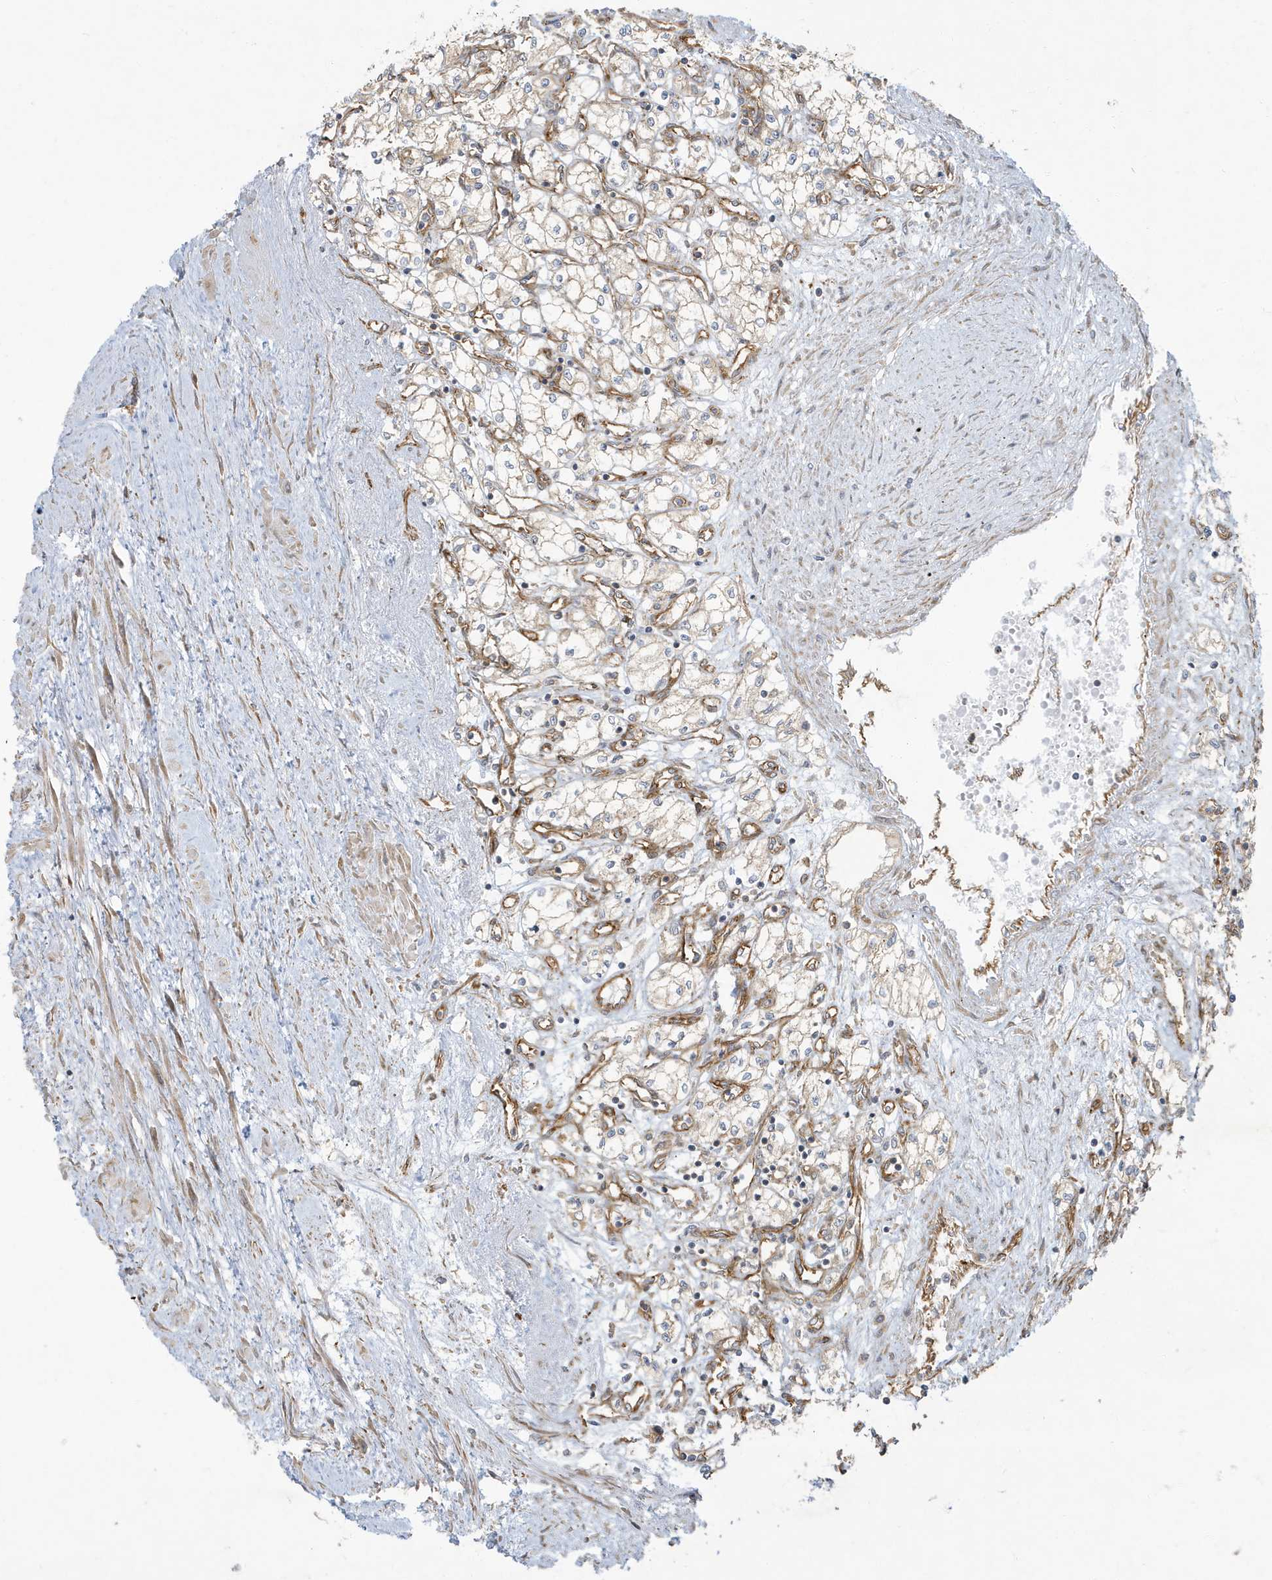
{"staining": {"intensity": "weak", "quantity": "<25%", "location": "cytoplasmic/membranous"}, "tissue": "renal cancer", "cell_type": "Tumor cells", "image_type": "cancer", "snomed": [{"axis": "morphology", "description": "Adenocarcinoma, NOS"}, {"axis": "topography", "description": "Kidney"}], "caption": "Renal cancer (adenocarcinoma) stained for a protein using IHC shows no expression tumor cells.", "gene": "ATP23", "patient": {"sex": "male", "age": 59}}